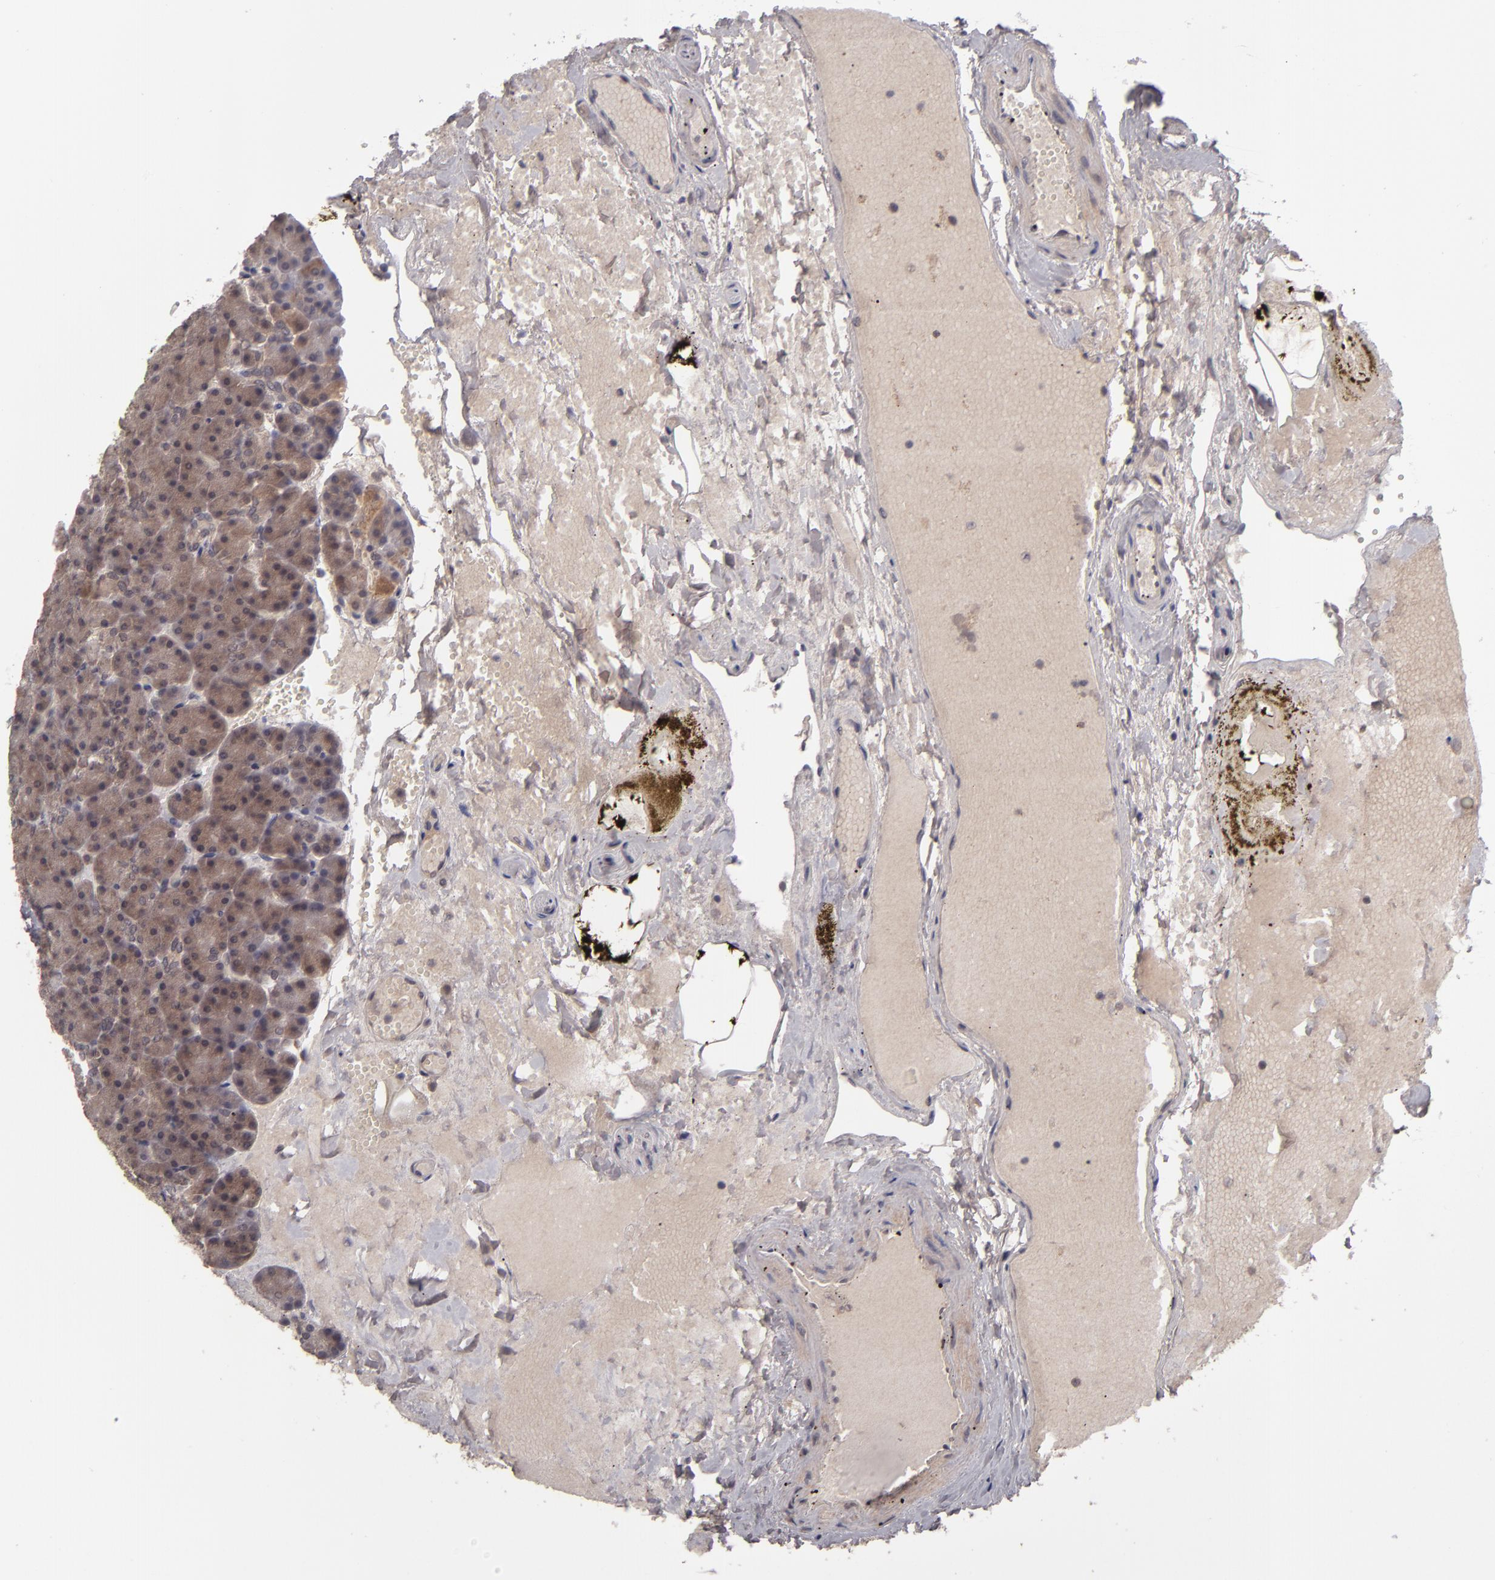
{"staining": {"intensity": "moderate", "quantity": ">75%", "location": "cytoplasmic/membranous"}, "tissue": "pancreas", "cell_type": "Exocrine glandular cells", "image_type": "normal", "snomed": [{"axis": "morphology", "description": "Normal tissue, NOS"}, {"axis": "topography", "description": "Pancreas"}], "caption": "Protein staining exhibits moderate cytoplasmic/membranous staining in approximately >75% of exocrine glandular cells in unremarkable pancreas.", "gene": "TYMS", "patient": {"sex": "female", "age": 35}}